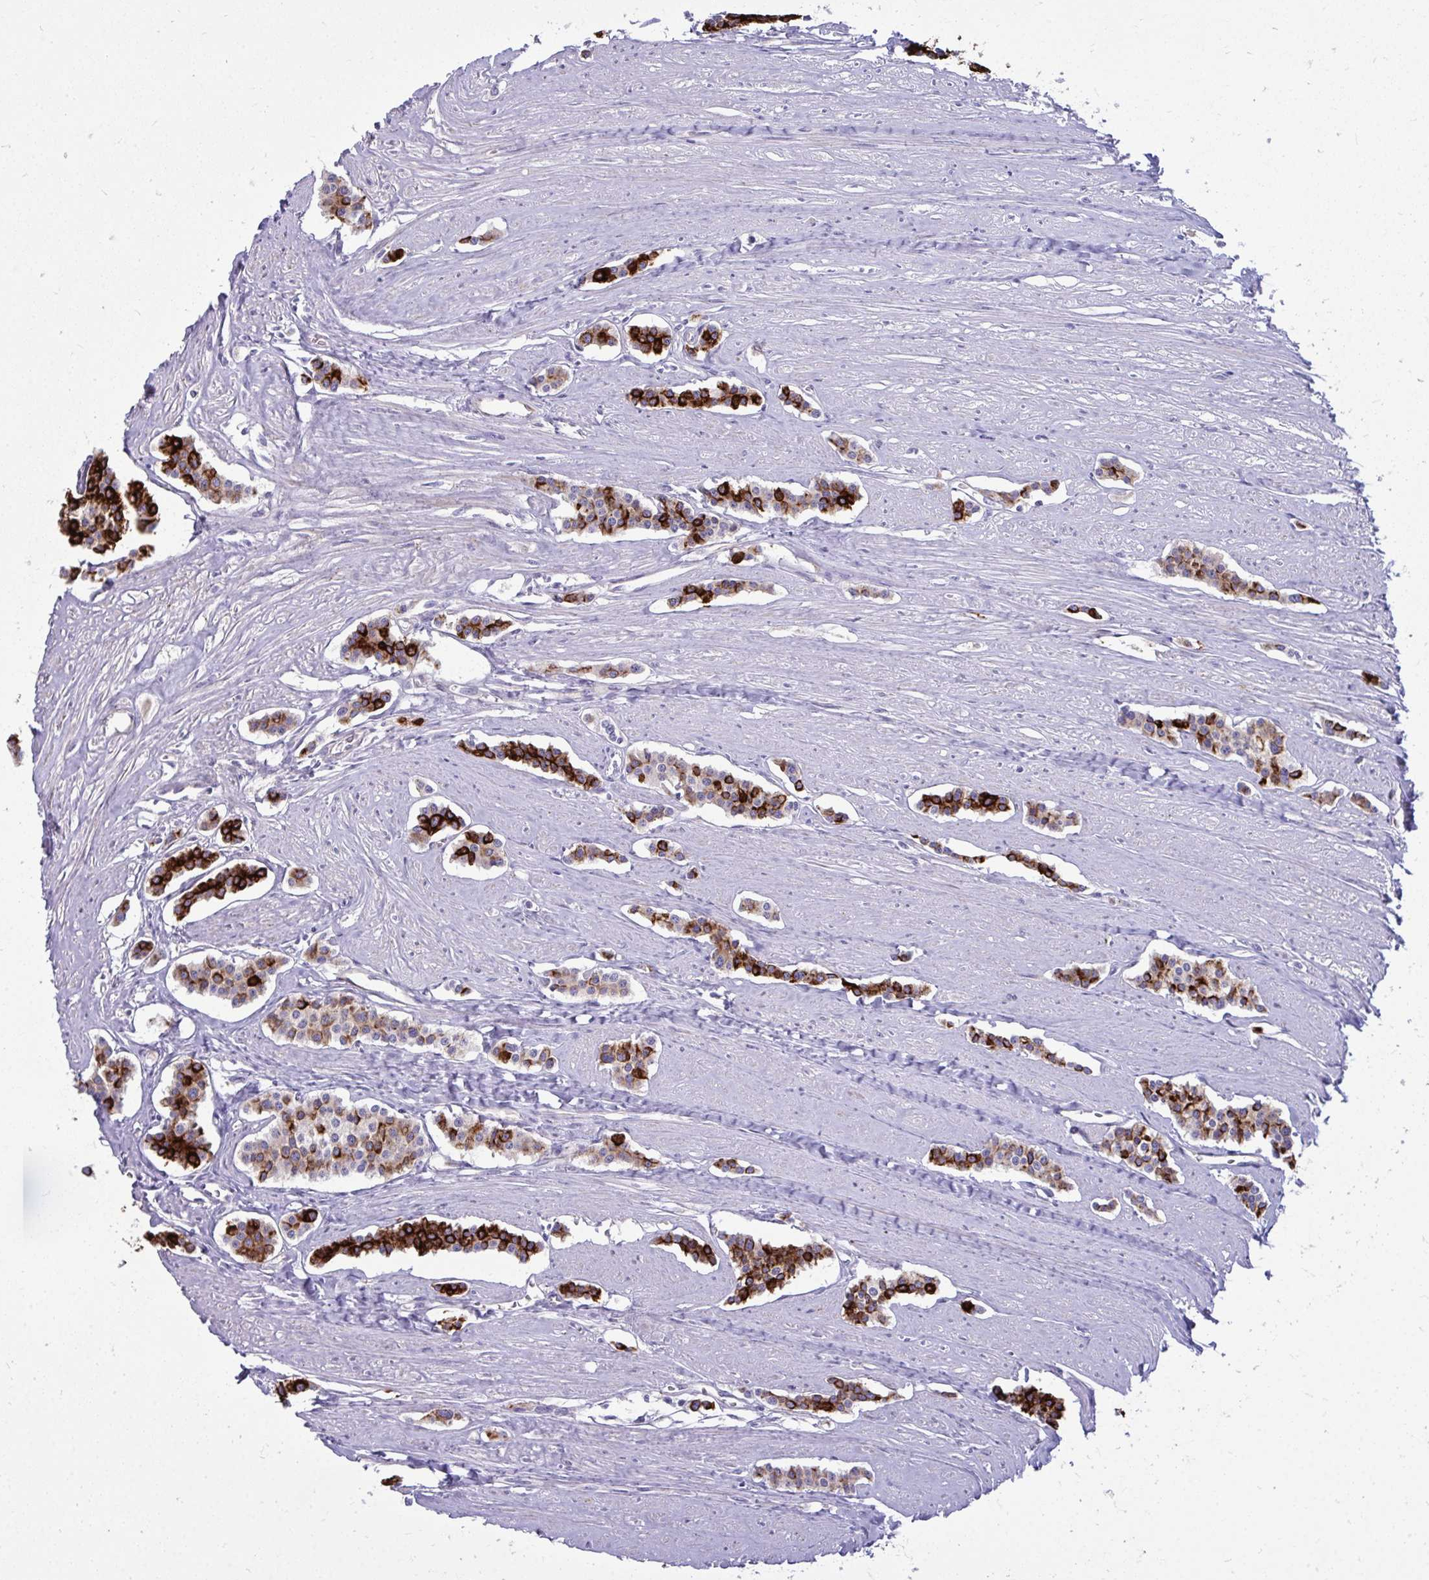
{"staining": {"intensity": "strong", "quantity": "<25%", "location": "cytoplasmic/membranous"}, "tissue": "carcinoid", "cell_type": "Tumor cells", "image_type": "cancer", "snomed": [{"axis": "morphology", "description": "Carcinoid, malignant, NOS"}, {"axis": "topography", "description": "Small intestine"}], "caption": "Immunohistochemistry (DAB (3,3'-diaminobenzidine)) staining of carcinoid (malignant) exhibits strong cytoplasmic/membranous protein expression in approximately <25% of tumor cells.", "gene": "GFPT2", "patient": {"sex": "male", "age": 60}}